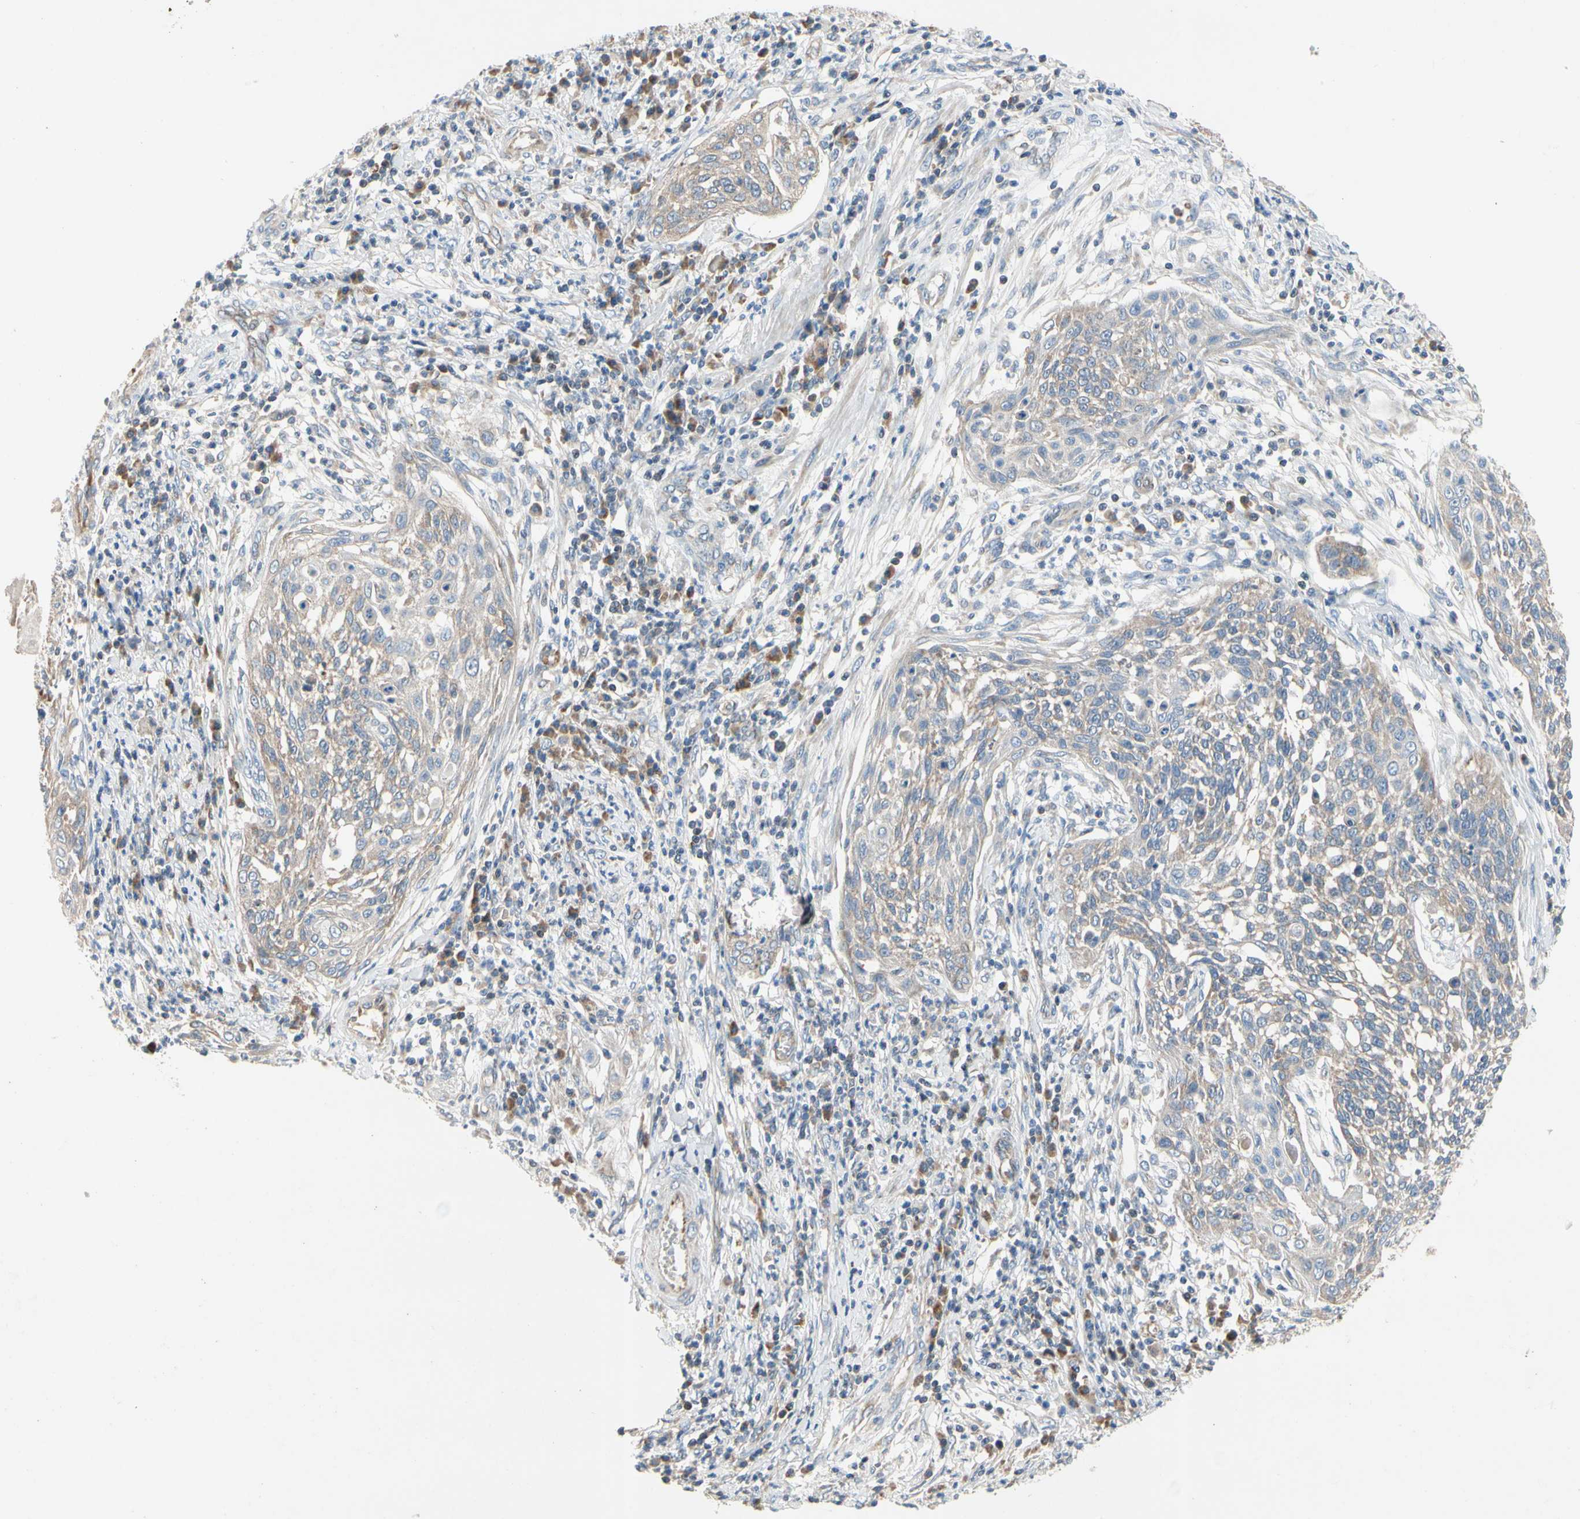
{"staining": {"intensity": "weak", "quantity": ">75%", "location": "cytoplasmic/membranous"}, "tissue": "cervical cancer", "cell_type": "Tumor cells", "image_type": "cancer", "snomed": [{"axis": "morphology", "description": "Squamous cell carcinoma, NOS"}, {"axis": "topography", "description": "Cervix"}], "caption": "Immunohistochemistry (IHC) staining of cervical cancer (squamous cell carcinoma), which exhibits low levels of weak cytoplasmic/membranous expression in approximately >75% of tumor cells indicating weak cytoplasmic/membranous protein staining. The staining was performed using DAB (brown) for protein detection and nuclei were counterstained in hematoxylin (blue).", "gene": "KLHDC8B", "patient": {"sex": "female", "age": 34}}